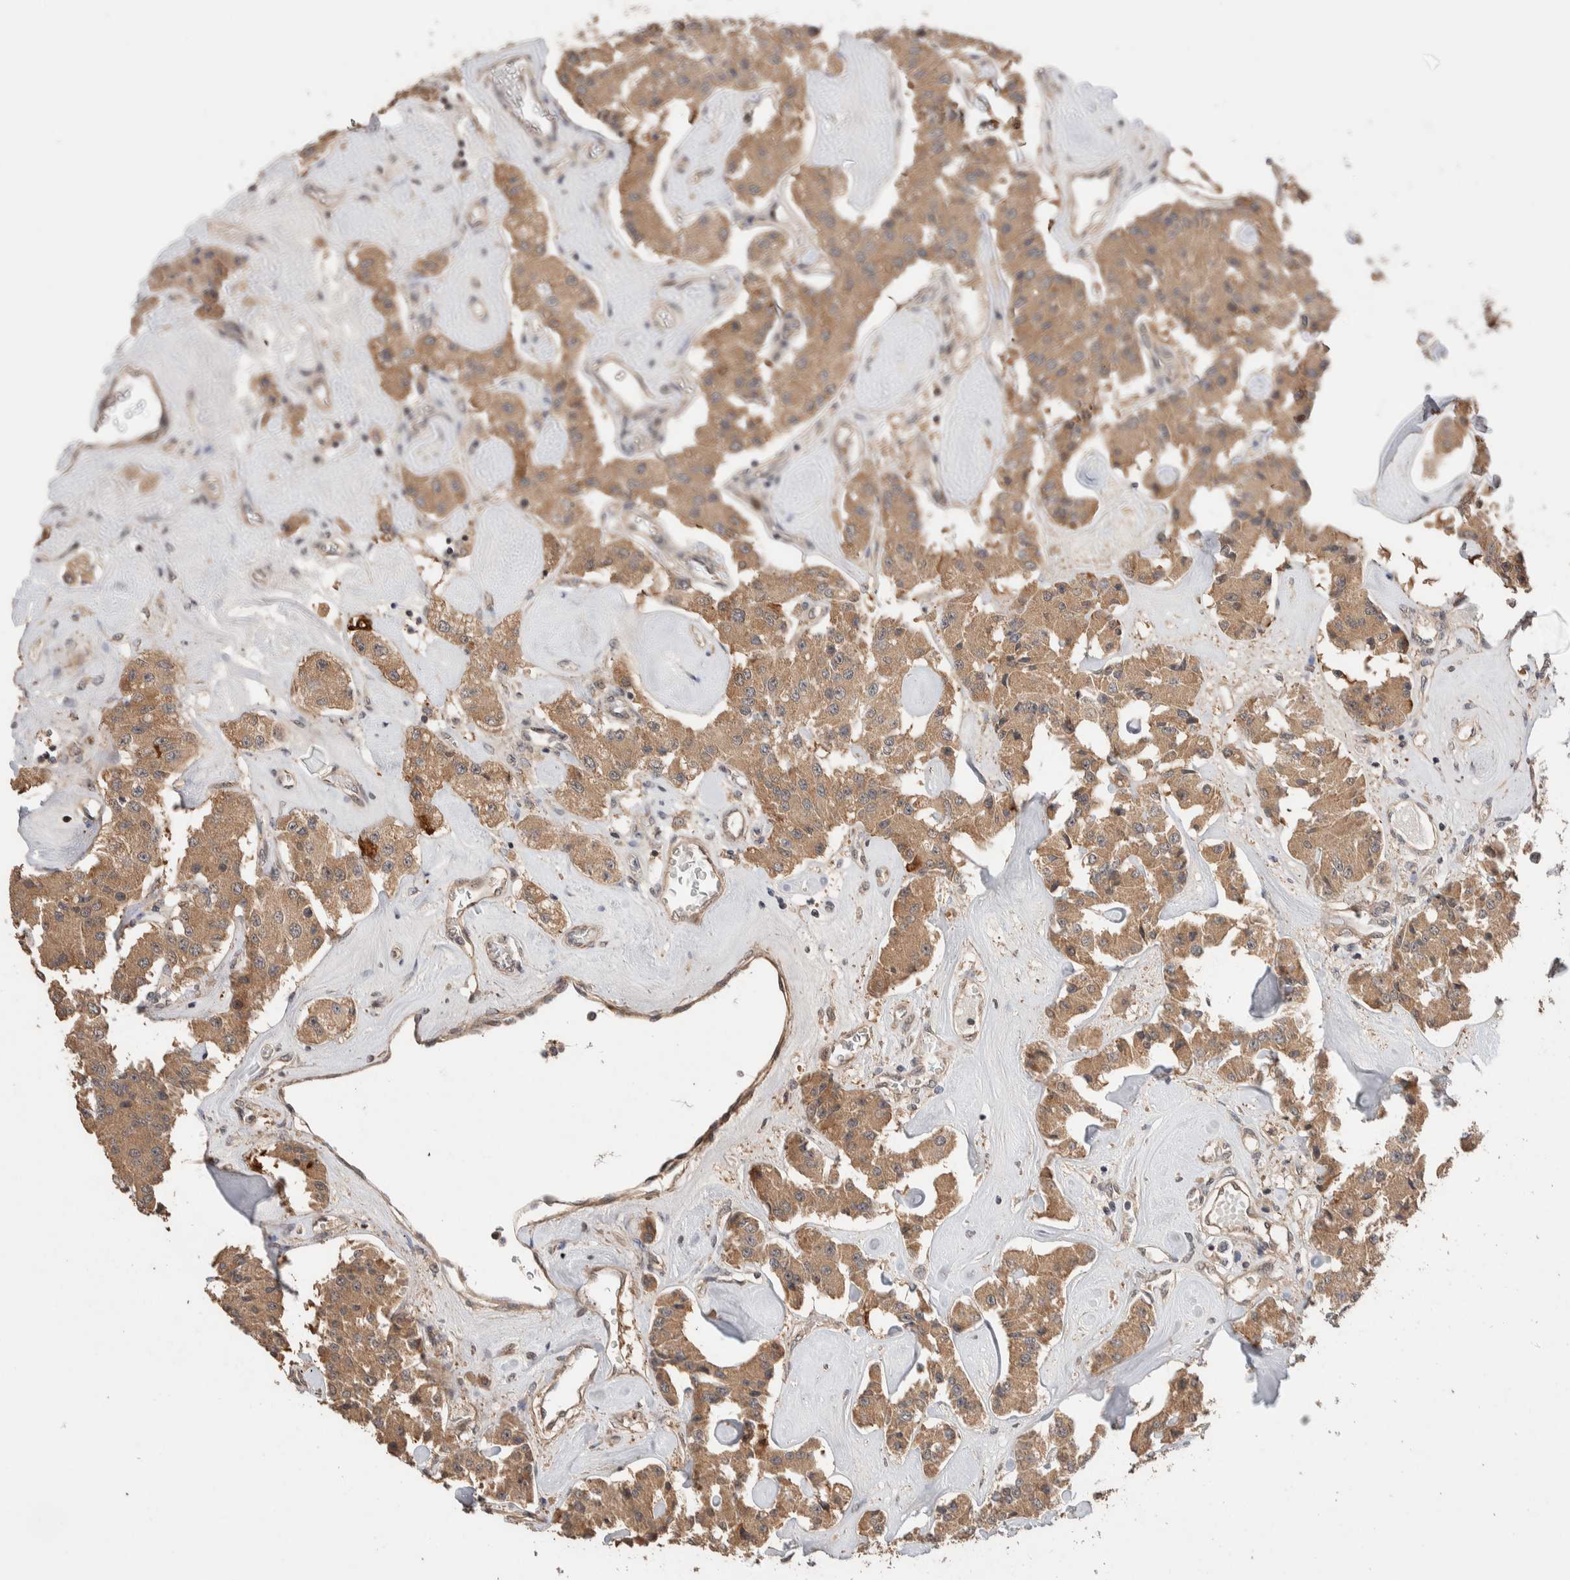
{"staining": {"intensity": "moderate", "quantity": ">75%", "location": "cytoplasmic/membranous"}, "tissue": "carcinoid", "cell_type": "Tumor cells", "image_type": "cancer", "snomed": [{"axis": "morphology", "description": "Carcinoid, malignant, NOS"}, {"axis": "topography", "description": "Pancreas"}], "caption": "Protein staining shows moderate cytoplasmic/membranous positivity in approximately >75% of tumor cells in malignant carcinoid.", "gene": "PRDM15", "patient": {"sex": "male", "age": 41}}